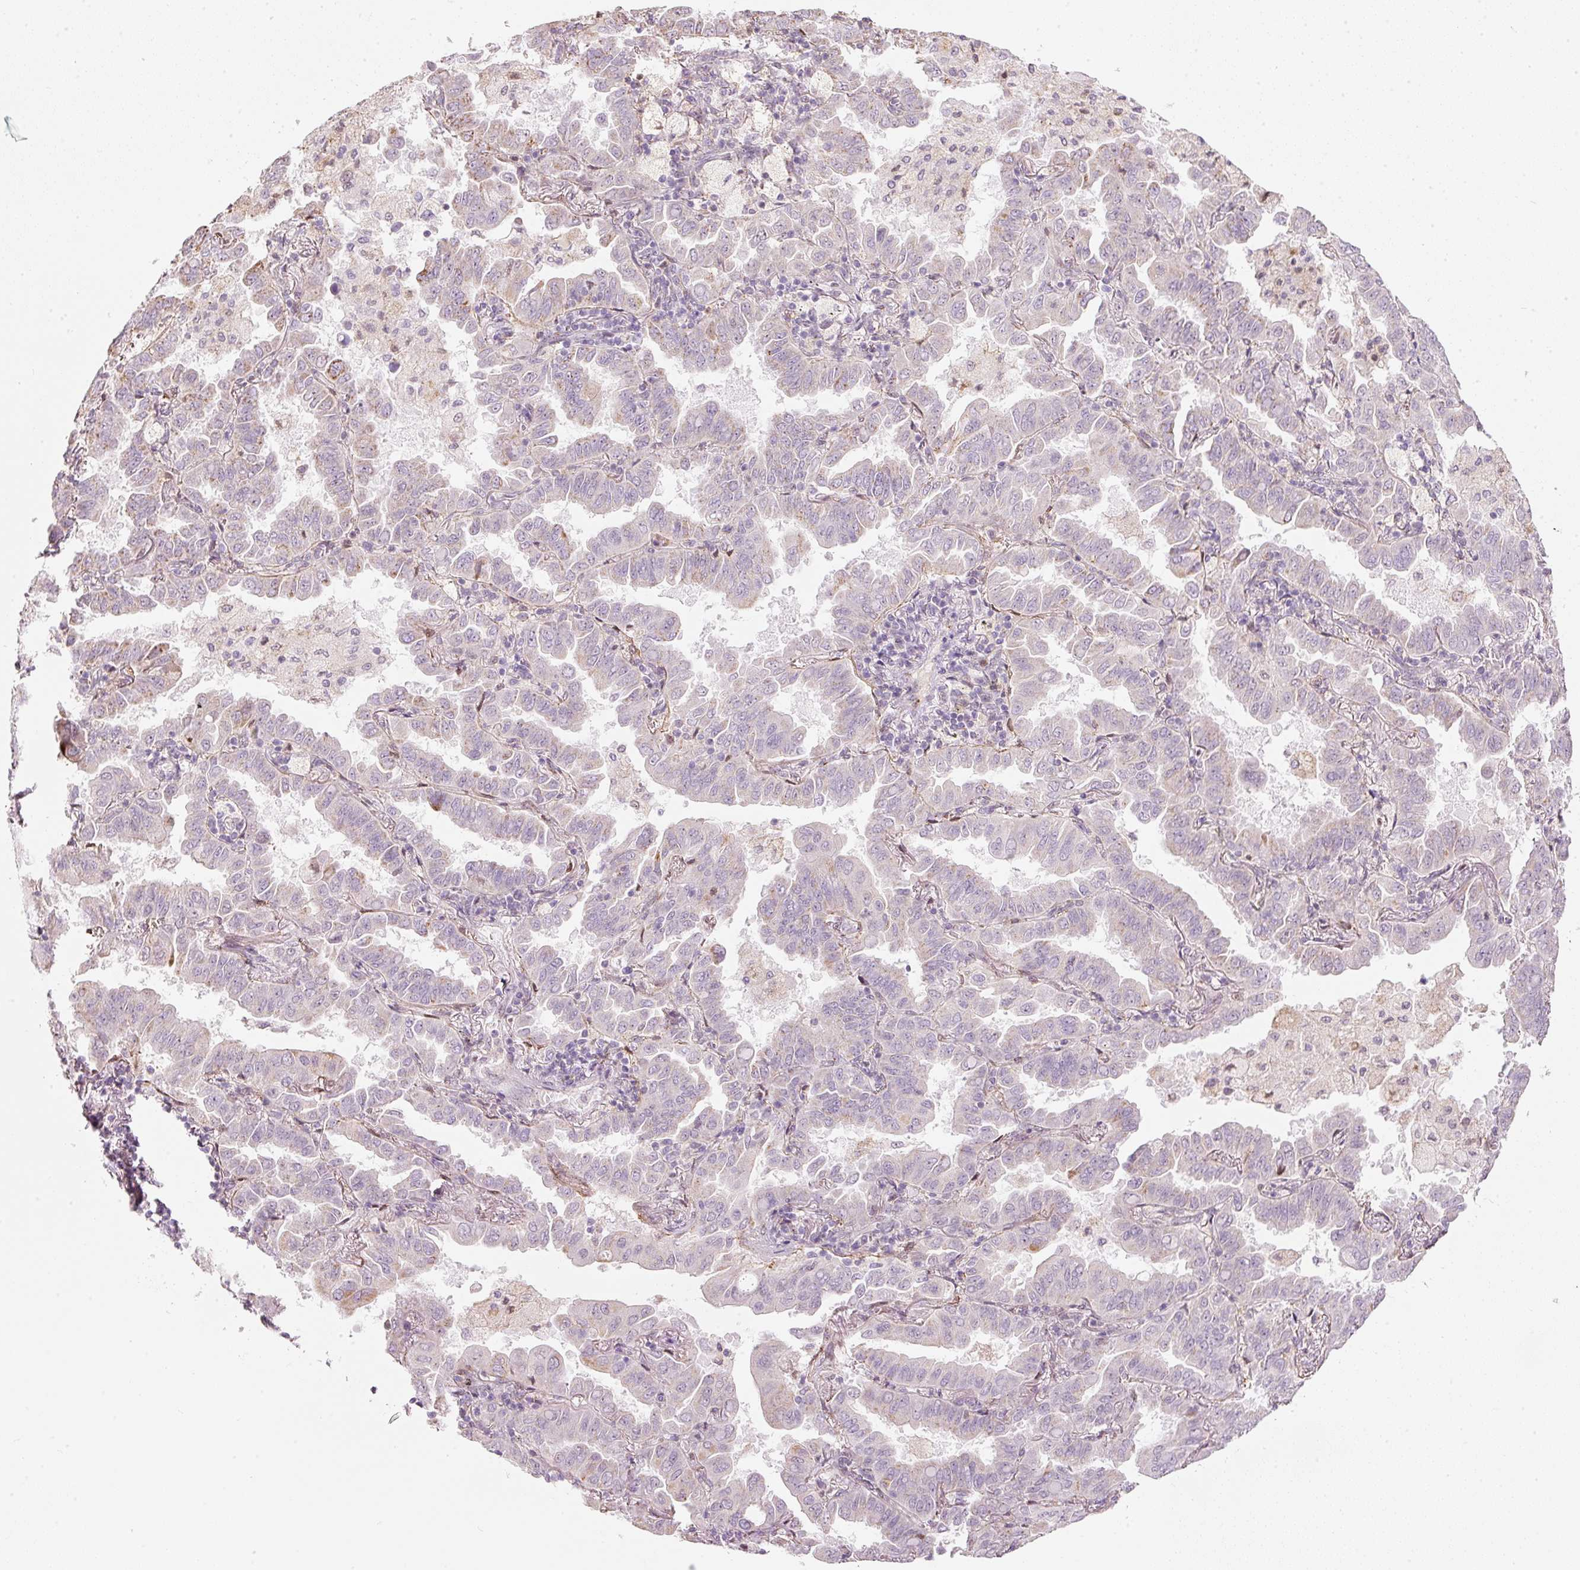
{"staining": {"intensity": "negative", "quantity": "none", "location": "none"}, "tissue": "lung cancer", "cell_type": "Tumor cells", "image_type": "cancer", "snomed": [{"axis": "morphology", "description": "Adenocarcinoma, NOS"}, {"axis": "topography", "description": "Lung"}], "caption": "This is a image of immunohistochemistry staining of lung cancer (adenocarcinoma), which shows no expression in tumor cells.", "gene": "RNF39", "patient": {"sex": "male", "age": 64}}